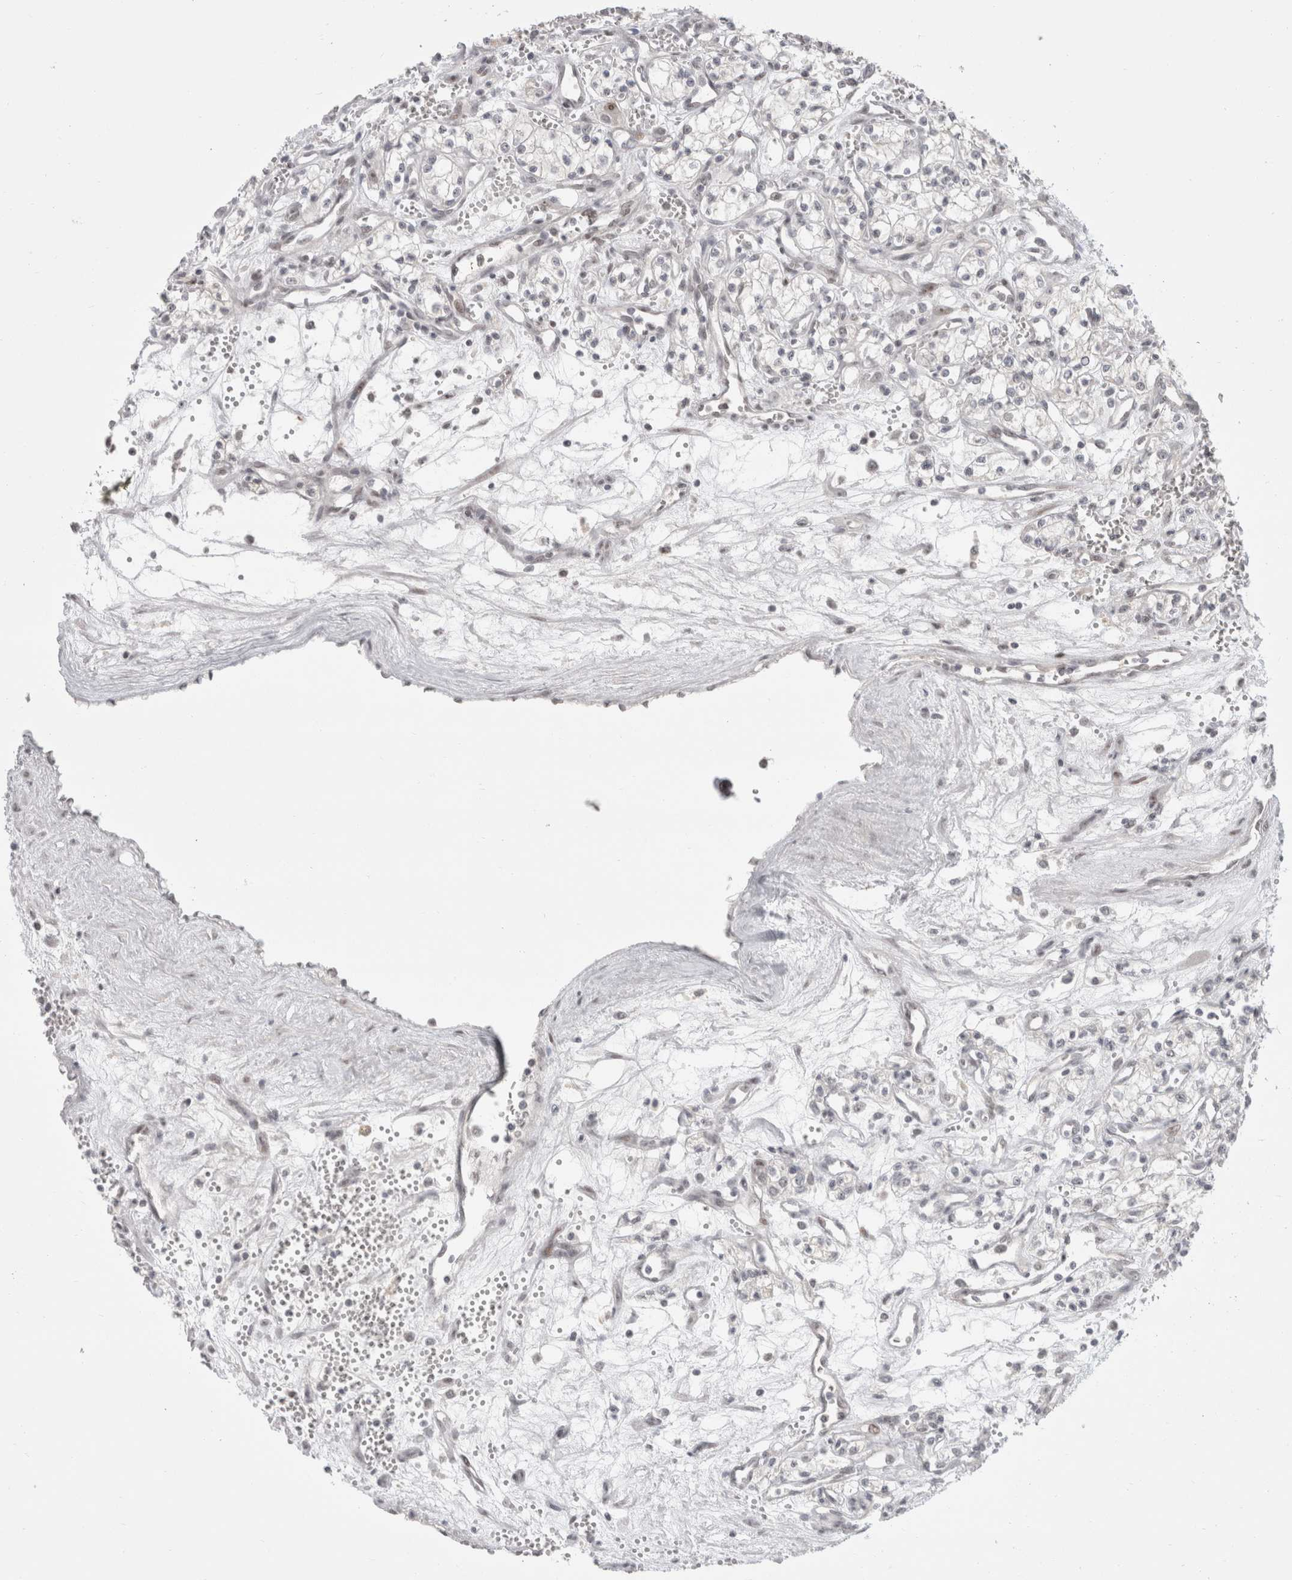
{"staining": {"intensity": "negative", "quantity": "none", "location": "none"}, "tissue": "renal cancer", "cell_type": "Tumor cells", "image_type": "cancer", "snomed": [{"axis": "morphology", "description": "Adenocarcinoma, NOS"}, {"axis": "topography", "description": "Kidney"}], "caption": "Human renal cancer stained for a protein using immunohistochemistry (IHC) demonstrates no positivity in tumor cells.", "gene": "SENP6", "patient": {"sex": "male", "age": 59}}